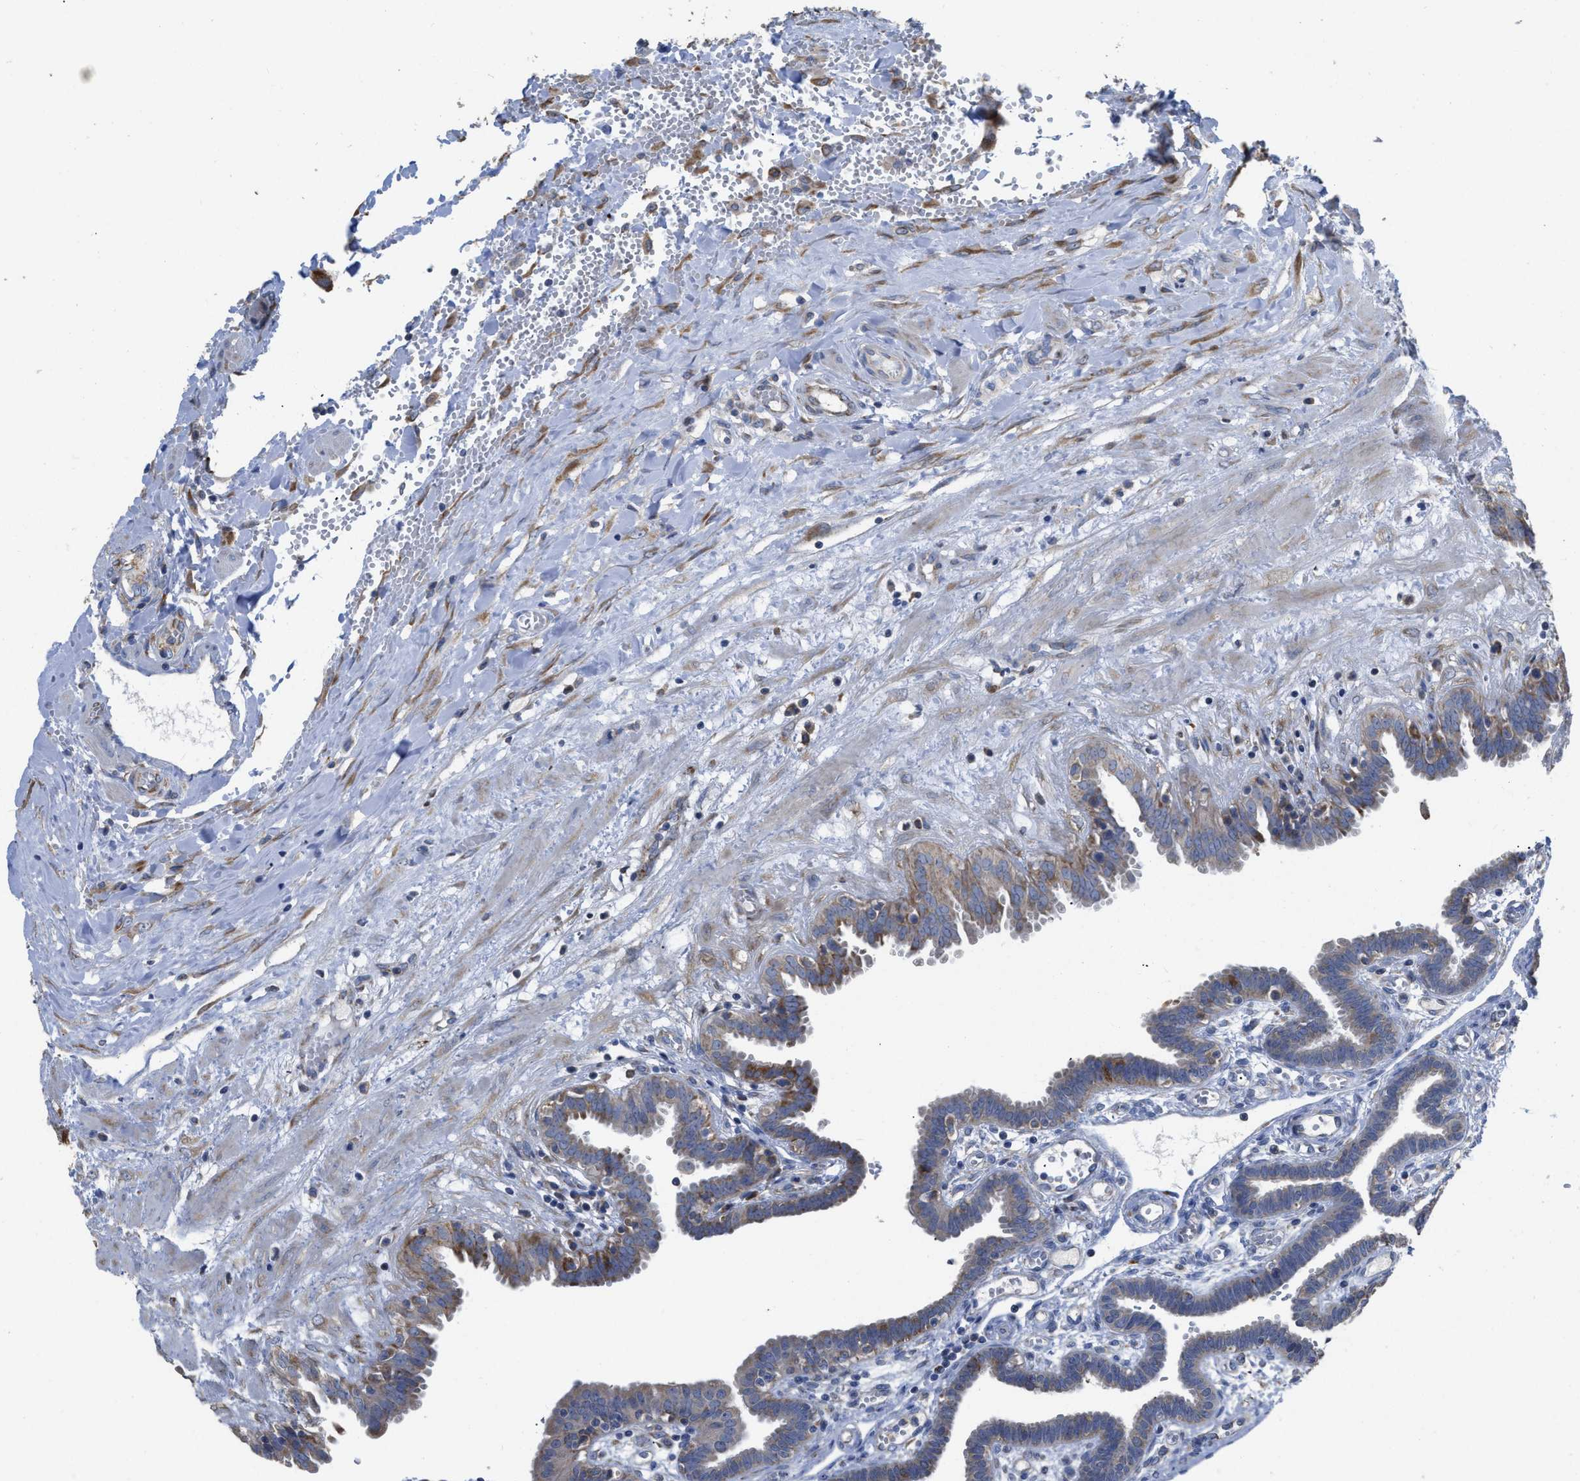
{"staining": {"intensity": "moderate", "quantity": ">75%", "location": "cytoplasmic/membranous"}, "tissue": "fallopian tube", "cell_type": "Glandular cells", "image_type": "normal", "snomed": [{"axis": "morphology", "description": "Normal tissue, NOS"}, {"axis": "topography", "description": "Fallopian tube"}, {"axis": "topography", "description": "Placenta"}], "caption": "About >75% of glandular cells in unremarkable fallopian tube show moderate cytoplasmic/membranous protein expression as visualized by brown immunohistochemical staining.", "gene": "AK2", "patient": {"sex": "female", "age": 32}}